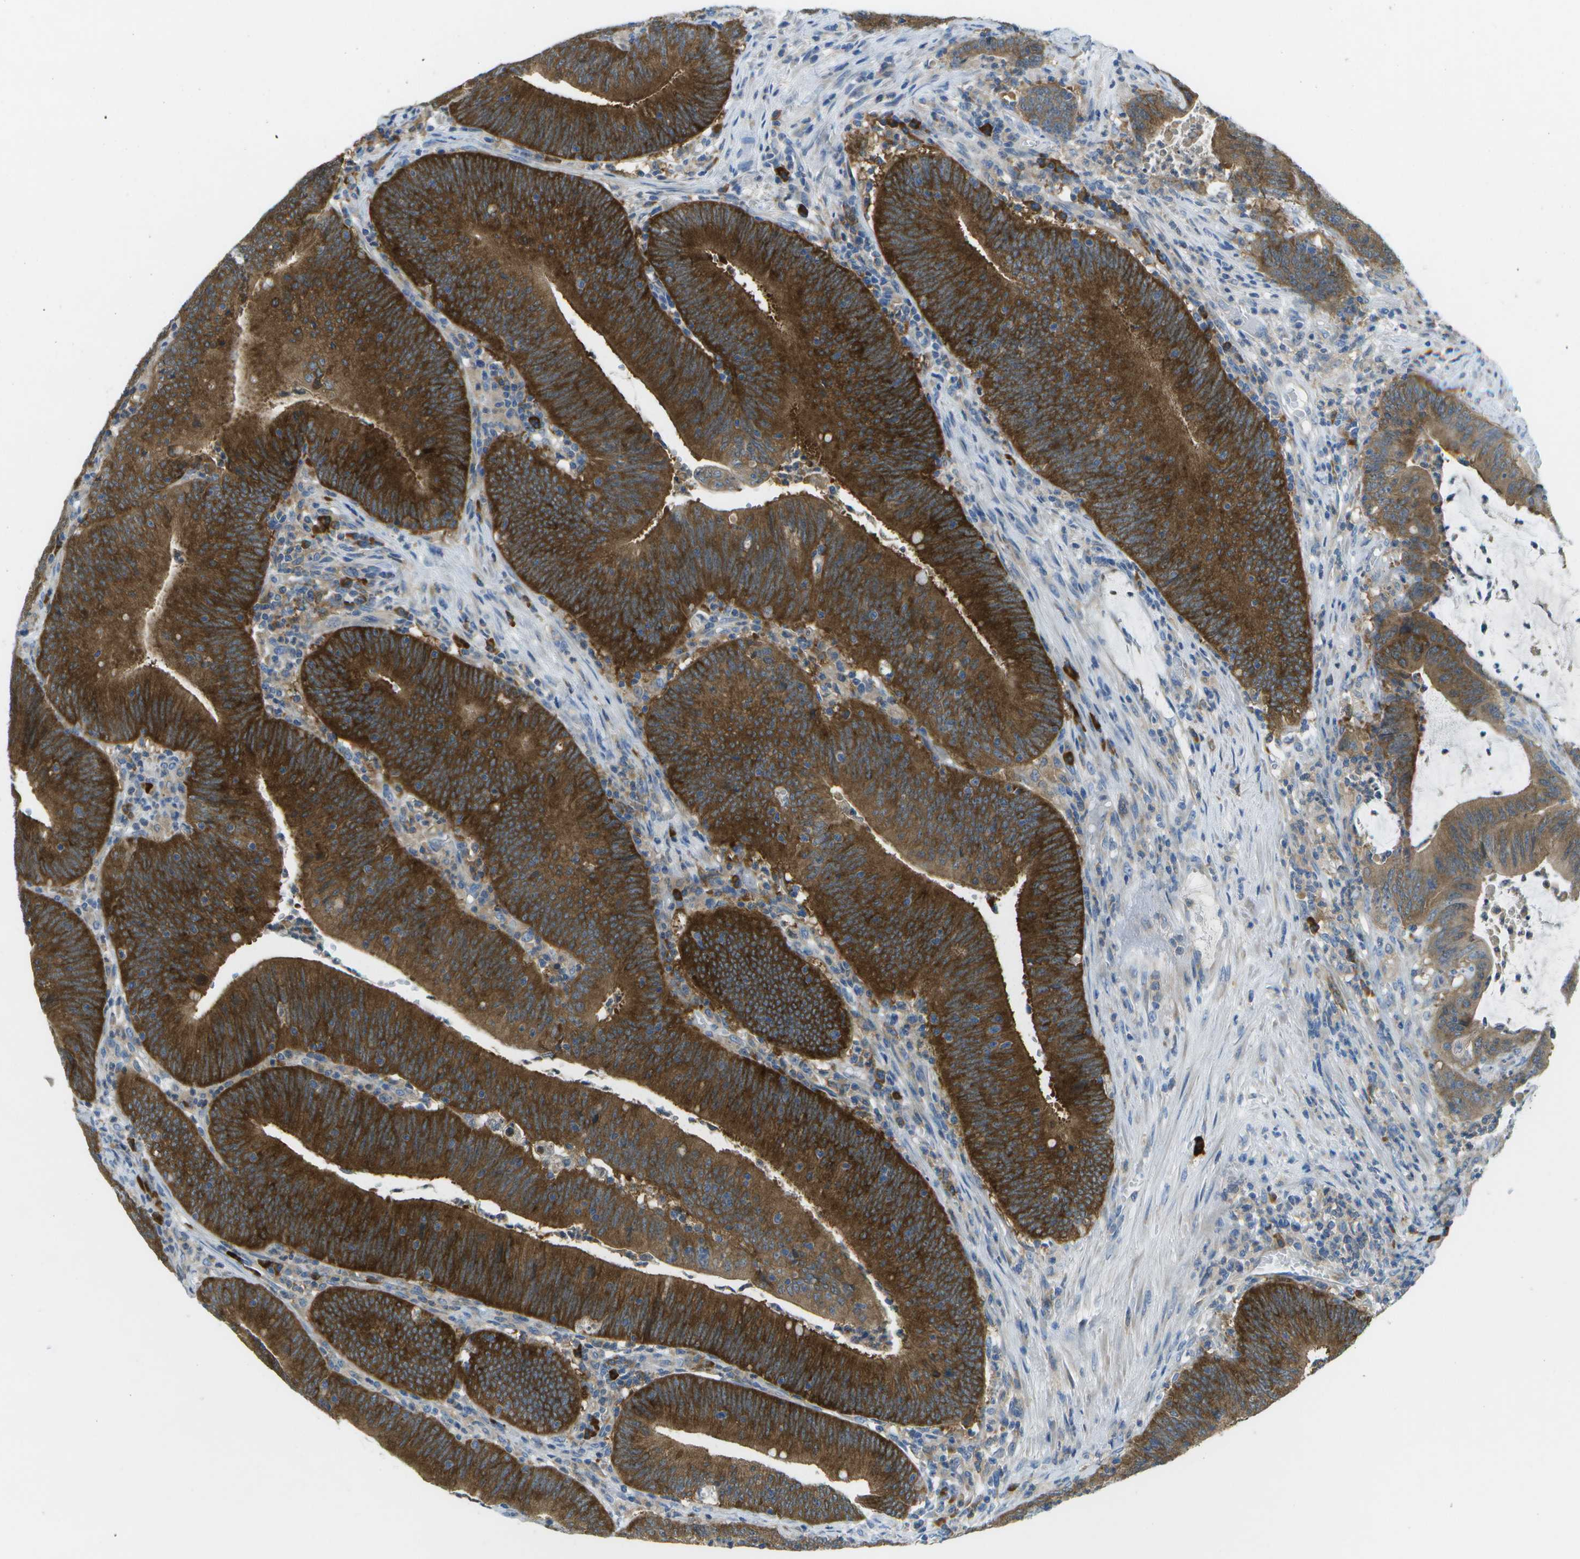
{"staining": {"intensity": "strong", "quantity": ">75%", "location": "cytoplasmic/membranous"}, "tissue": "colorectal cancer", "cell_type": "Tumor cells", "image_type": "cancer", "snomed": [{"axis": "morphology", "description": "Normal tissue, NOS"}, {"axis": "morphology", "description": "Adenocarcinoma, NOS"}, {"axis": "topography", "description": "Rectum"}], "caption": "Colorectal adenocarcinoma stained with a protein marker reveals strong staining in tumor cells.", "gene": "WNK2", "patient": {"sex": "female", "age": 66}}